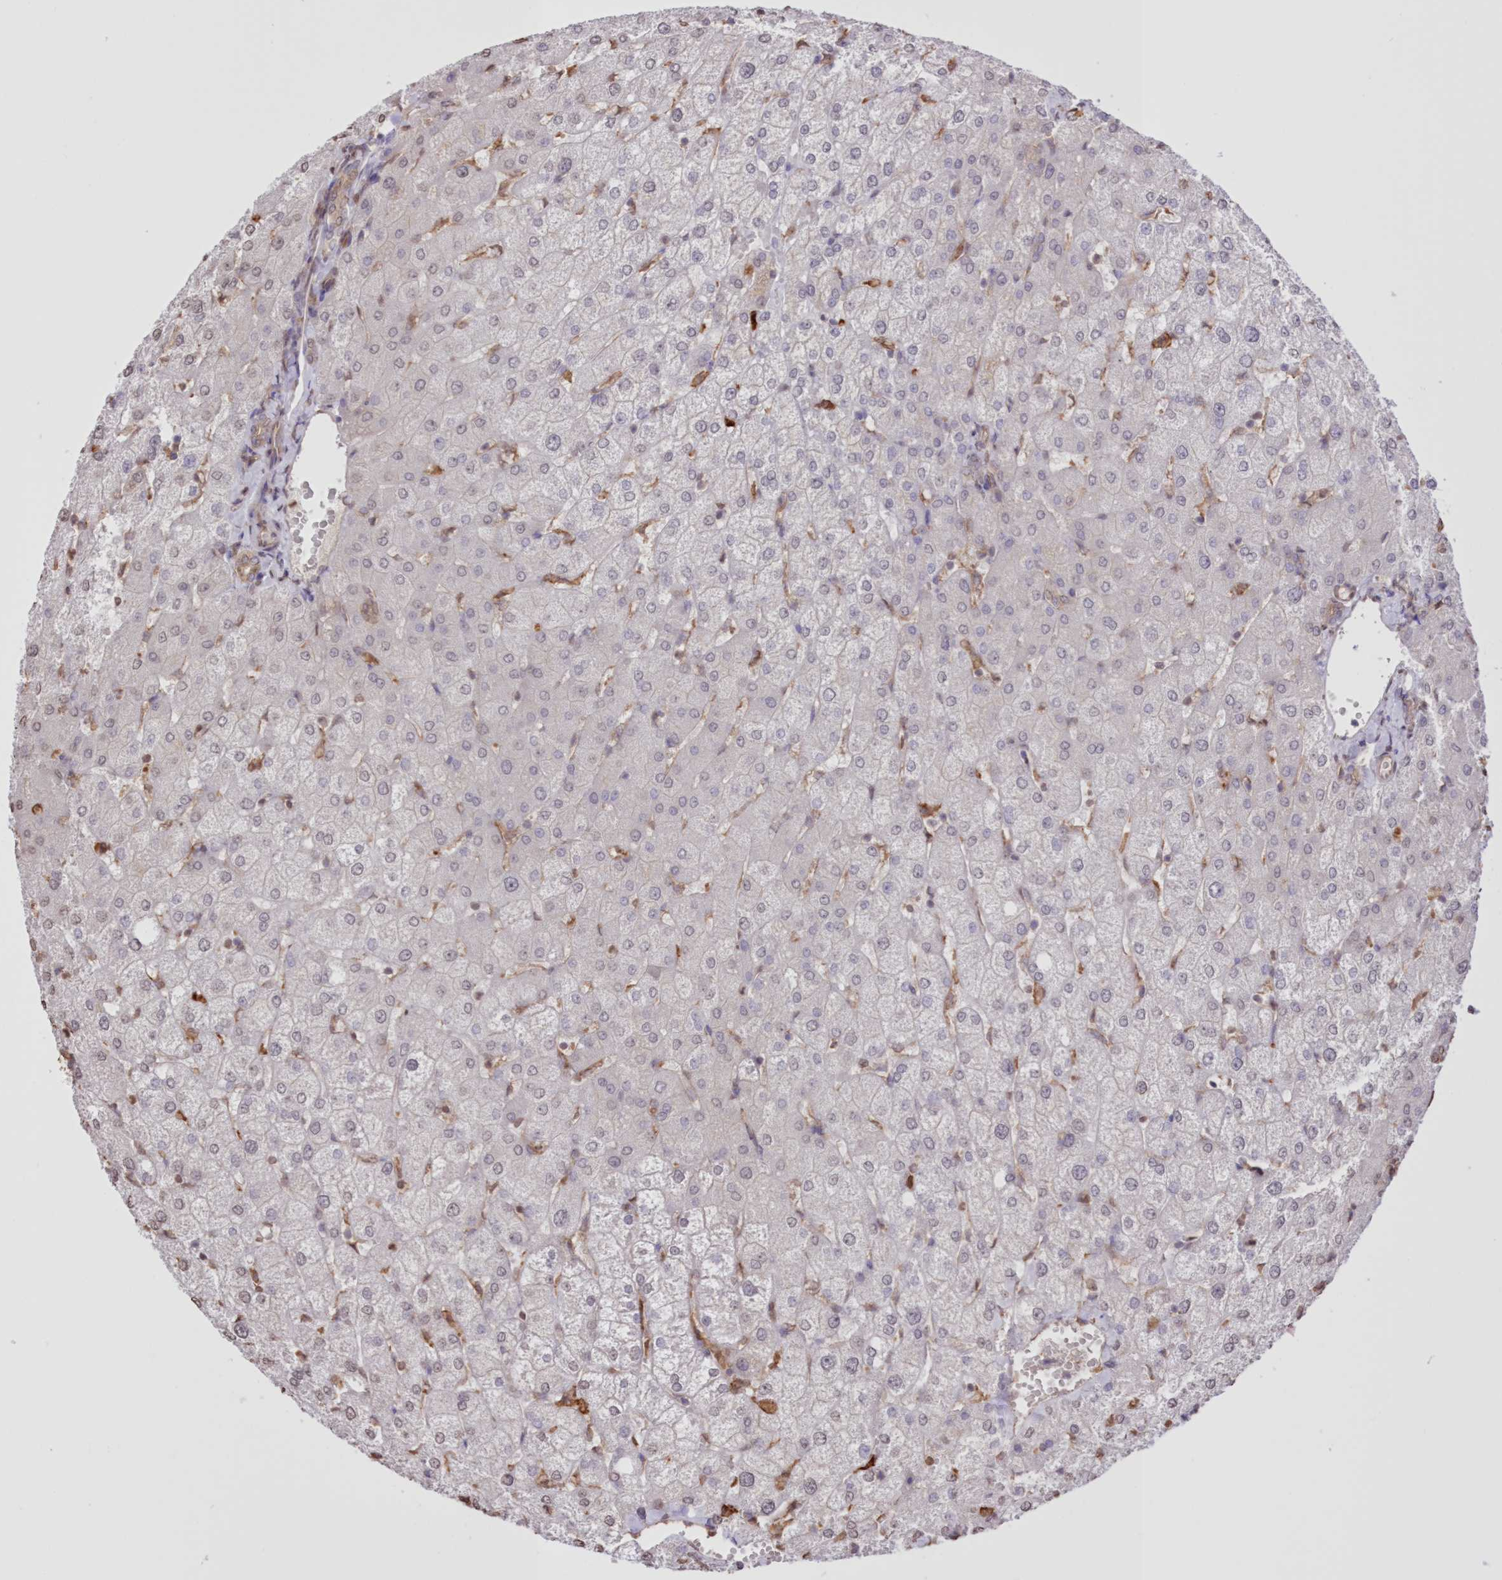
{"staining": {"intensity": "weak", "quantity": "25%-75%", "location": "cytoplasmic/membranous,nuclear"}, "tissue": "liver", "cell_type": "Cholangiocytes", "image_type": "normal", "snomed": [{"axis": "morphology", "description": "Normal tissue, NOS"}, {"axis": "topography", "description": "Liver"}], "caption": "A brown stain shows weak cytoplasmic/membranous,nuclear staining of a protein in cholangiocytes of unremarkable liver. (Stains: DAB in brown, nuclei in blue, Microscopy: brightfield microscopy at high magnification).", "gene": "FCHO2", "patient": {"sex": "female", "age": 54}}